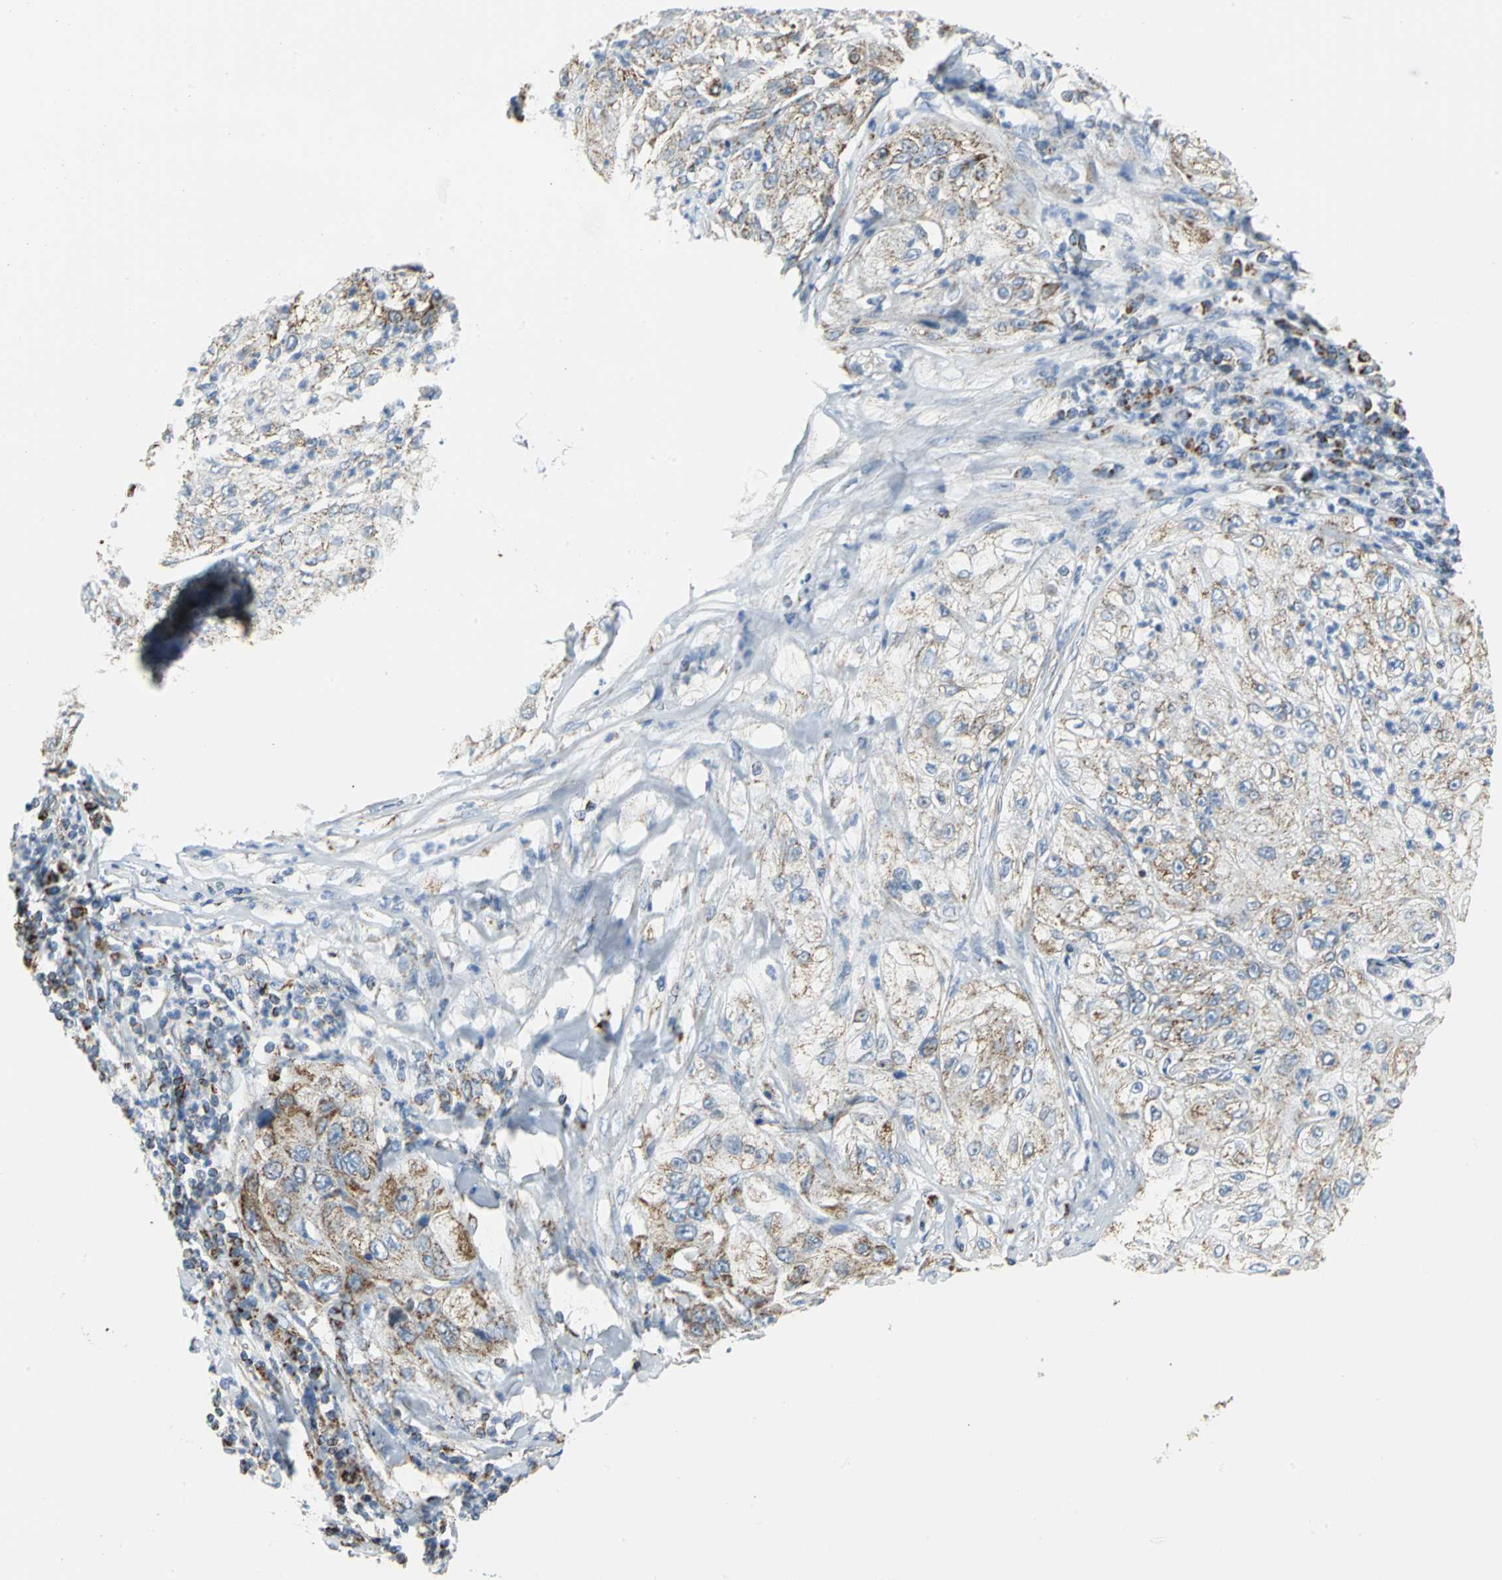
{"staining": {"intensity": "moderate", "quantity": "25%-75%", "location": "cytoplasmic/membranous"}, "tissue": "lung cancer", "cell_type": "Tumor cells", "image_type": "cancer", "snomed": [{"axis": "morphology", "description": "Inflammation, NOS"}, {"axis": "morphology", "description": "Squamous cell carcinoma, NOS"}, {"axis": "topography", "description": "Lymph node"}, {"axis": "topography", "description": "Soft tissue"}, {"axis": "topography", "description": "Lung"}], "caption": "Immunohistochemistry of human lung cancer (squamous cell carcinoma) reveals medium levels of moderate cytoplasmic/membranous staining in approximately 25%-75% of tumor cells.", "gene": "NTRK1", "patient": {"sex": "male", "age": 66}}